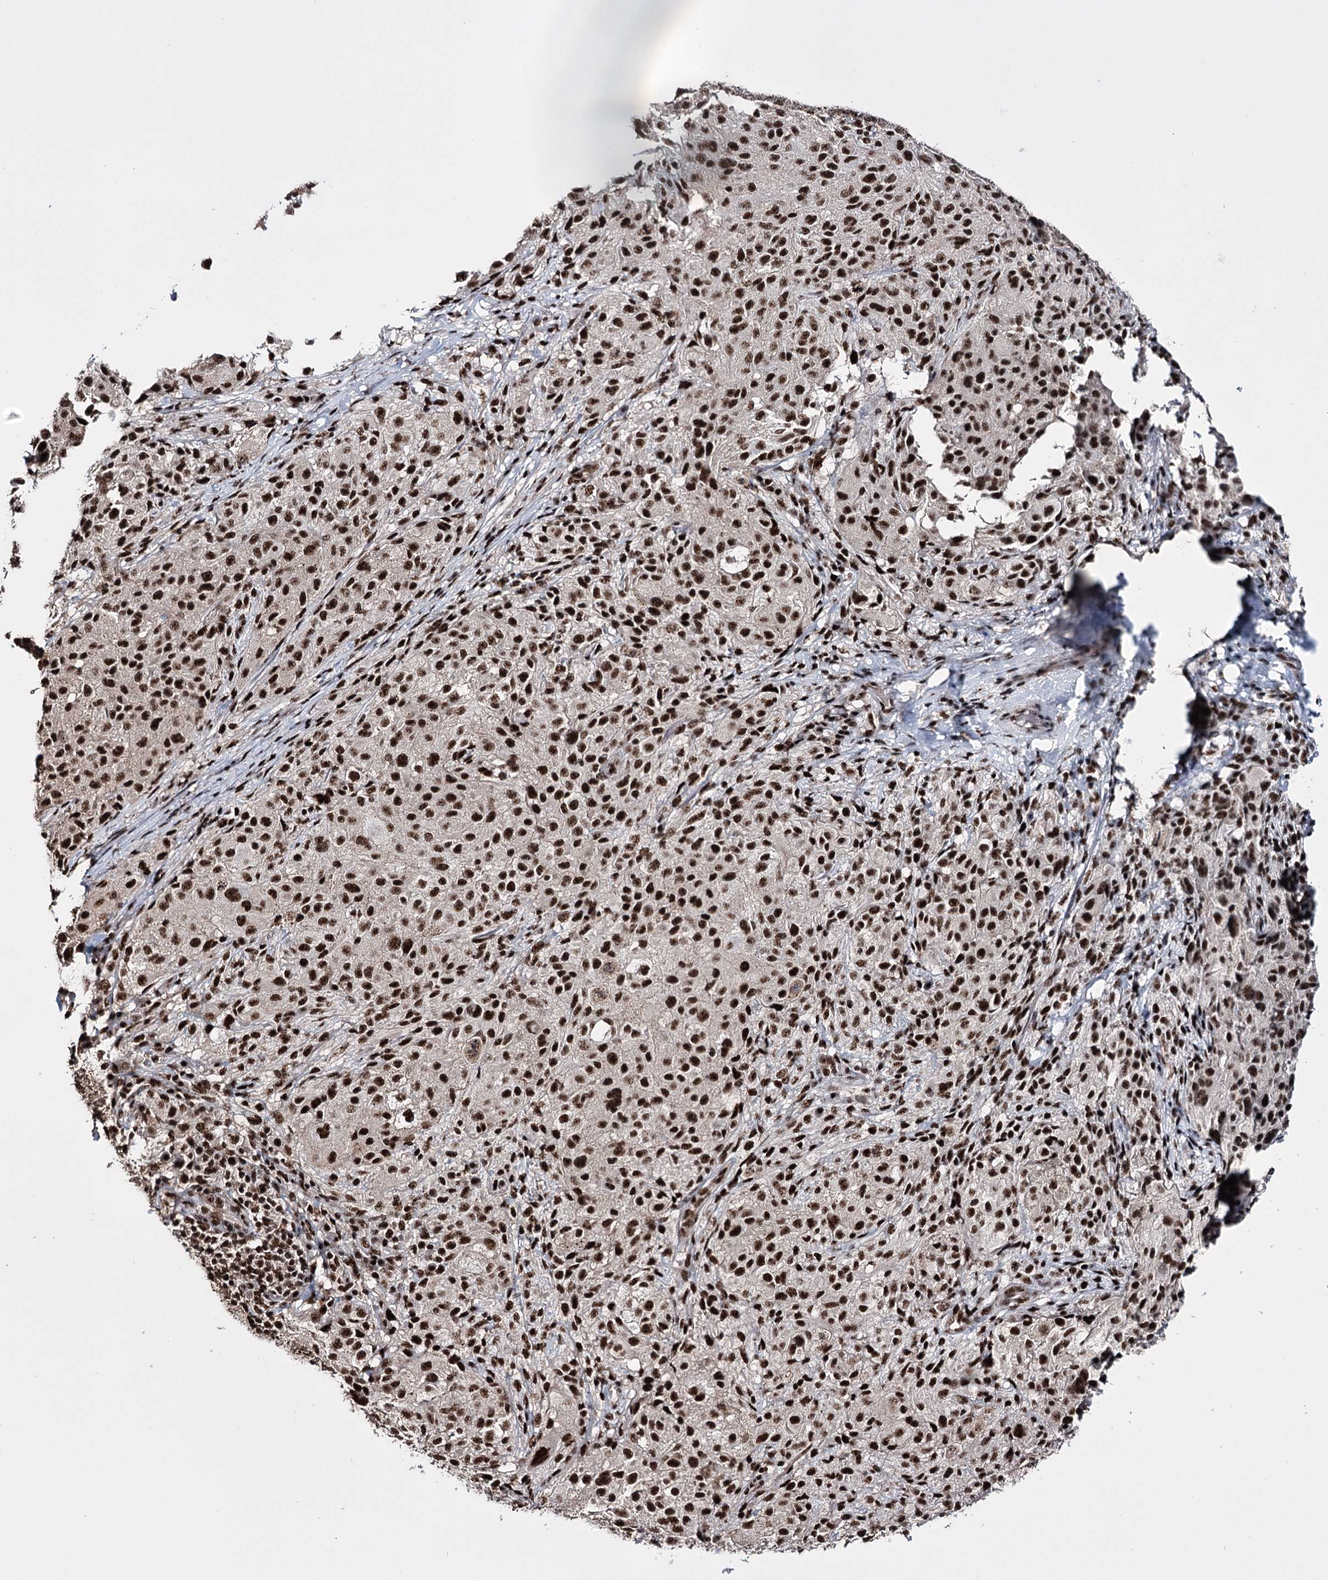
{"staining": {"intensity": "strong", "quantity": ">75%", "location": "nuclear"}, "tissue": "melanoma", "cell_type": "Tumor cells", "image_type": "cancer", "snomed": [{"axis": "morphology", "description": "Necrosis, NOS"}, {"axis": "morphology", "description": "Malignant melanoma, NOS"}, {"axis": "topography", "description": "Skin"}], "caption": "Immunohistochemical staining of malignant melanoma shows strong nuclear protein positivity in about >75% of tumor cells. (IHC, brightfield microscopy, high magnification).", "gene": "PRPF40A", "patient": {"sex": "female", "age": 87}}